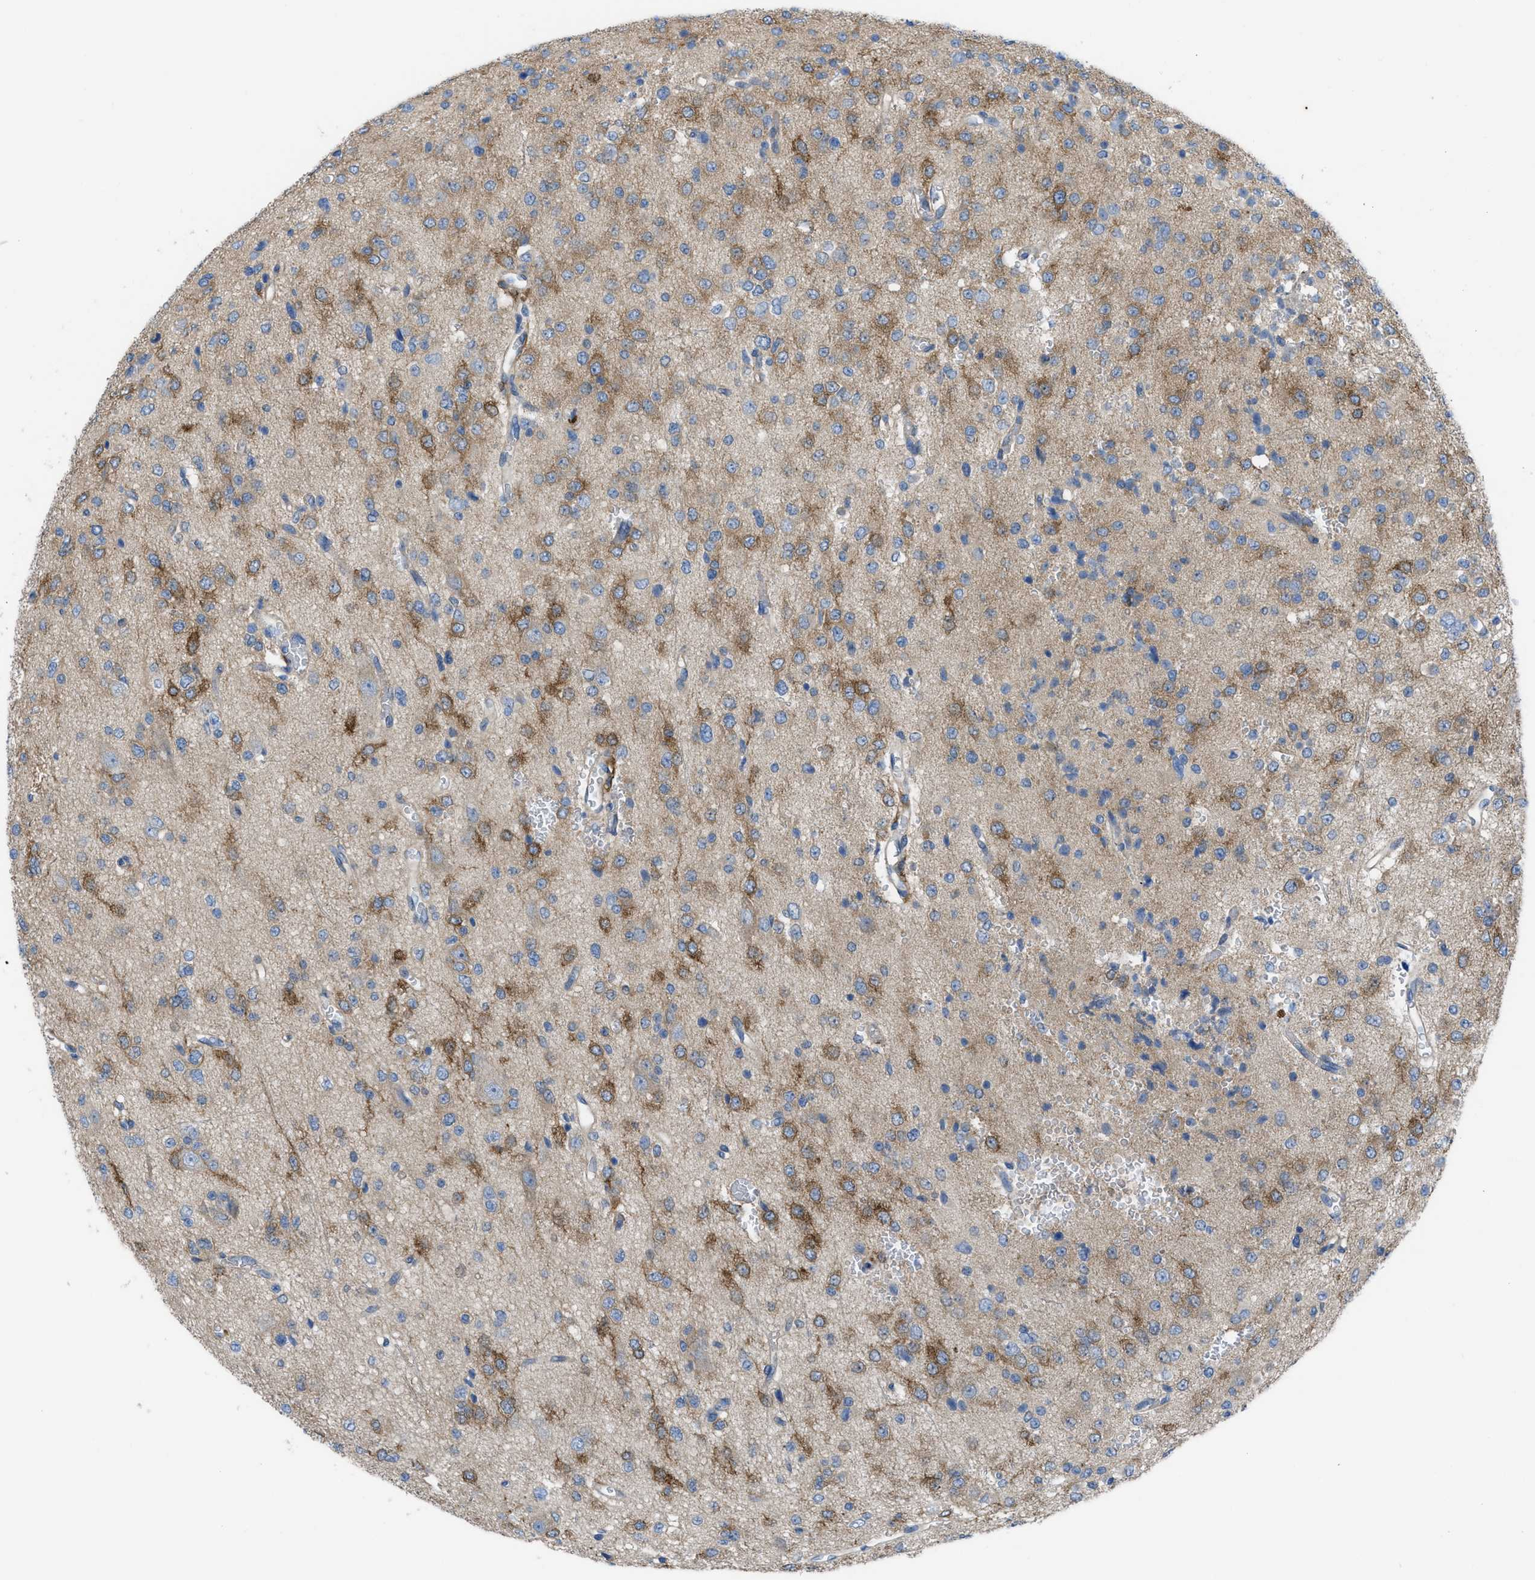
{"staining": {"intensity": "moderate", "quantity": "25%-75%", "location": "cytoplasmic/membranous"}, "tissue": "glioma", "cell_type": "Tumor cells", "image_type": "cancer", "snomed": [{"axis": "morphology", "description": "Glioma, malignant, Low grade"}, {"axis": "topography", "description": "Brain"}], "caption": "Tumor cells reveal medium levels of moderate cytoplasmic/membranous staining in approximately 25%-75% of cells in low-grade glioma (malignant).", "gene": "EGFR", "patient": {"sex": "male", "age": 38}}